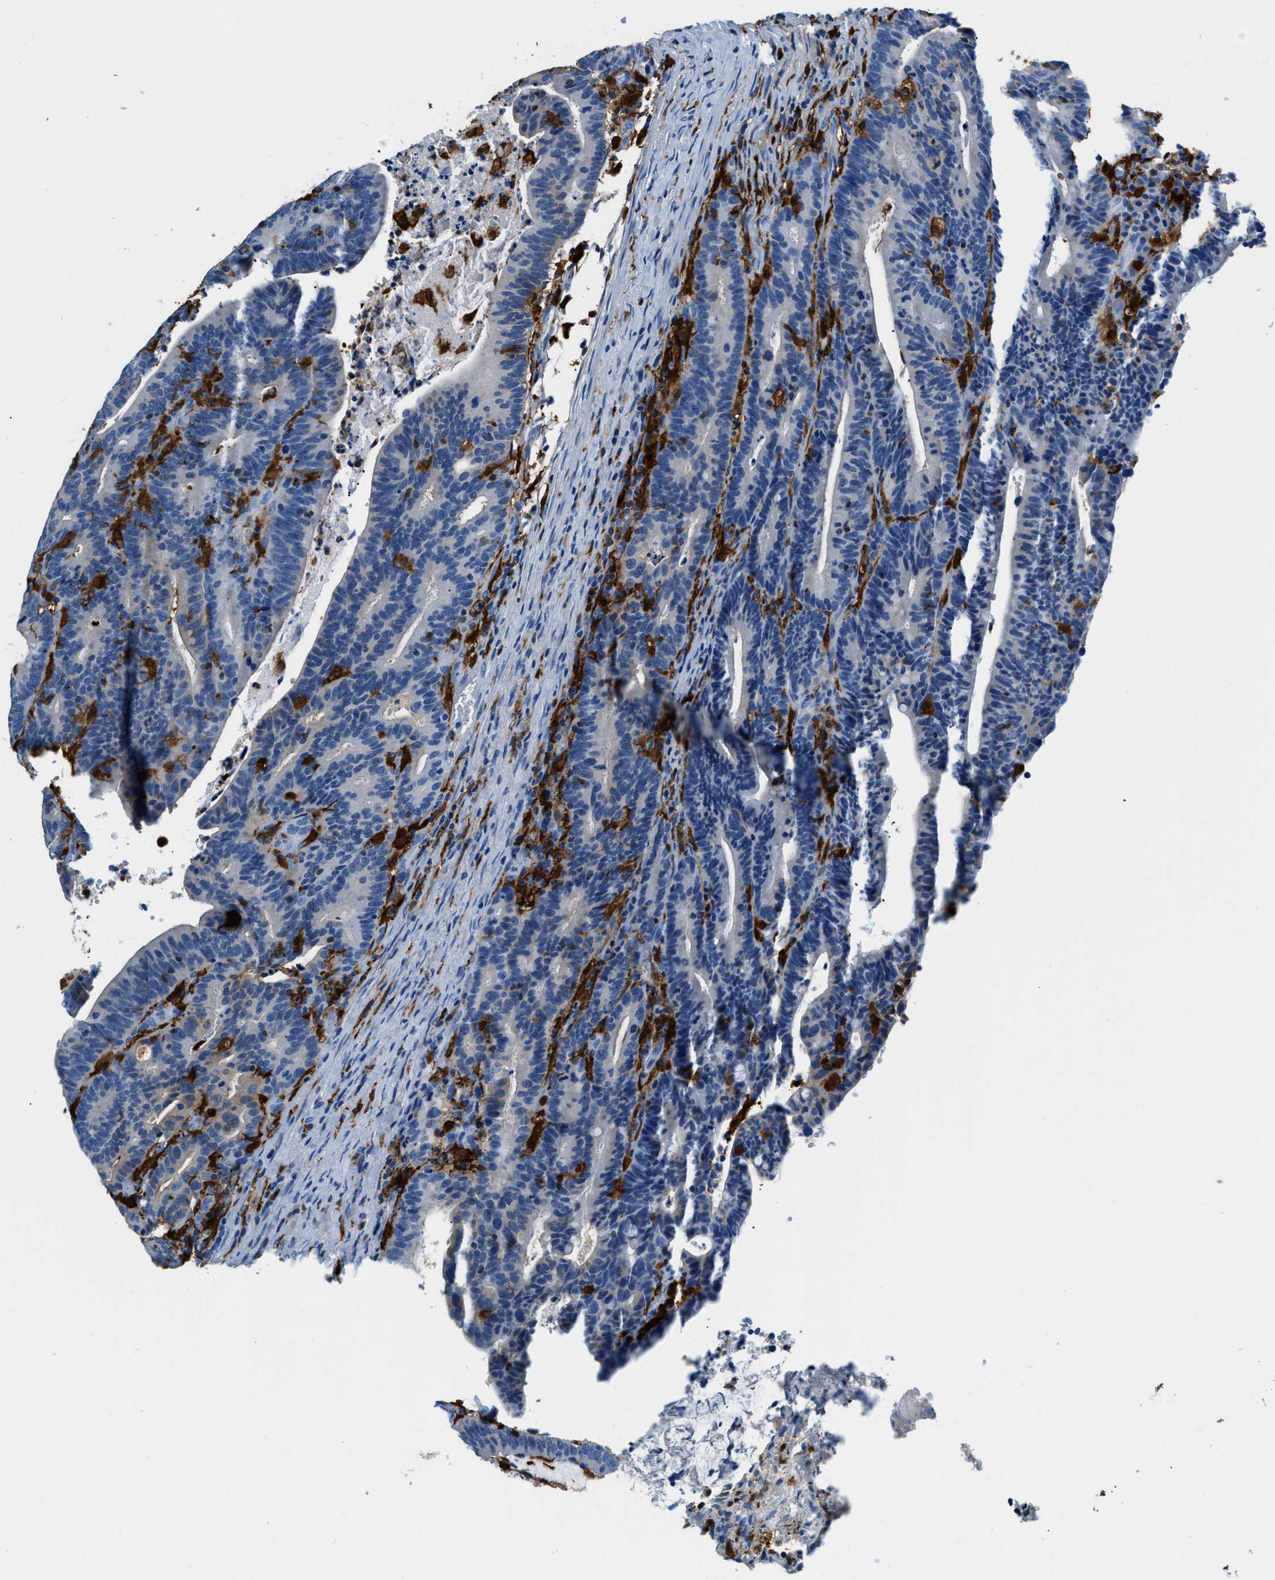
{"staining": {"intensity": "negative", "quantity": "none", "location": "none"}, "tissue": "colorectal cancer", "cell_type": "Tumor cells", "image_type": "cancer", "snomed": [{"axis": "morphology", "description": "Adenocarcinoma, NOS"}, {"axis": "topography", "description": "Colon"}], "caption": "Colorectal cancer (adenocarcinoma) stained for a protein using IHC displays no expression tumor cells.", "gene": "CAPG", "patient": {"sex": "female", "age": 66}}